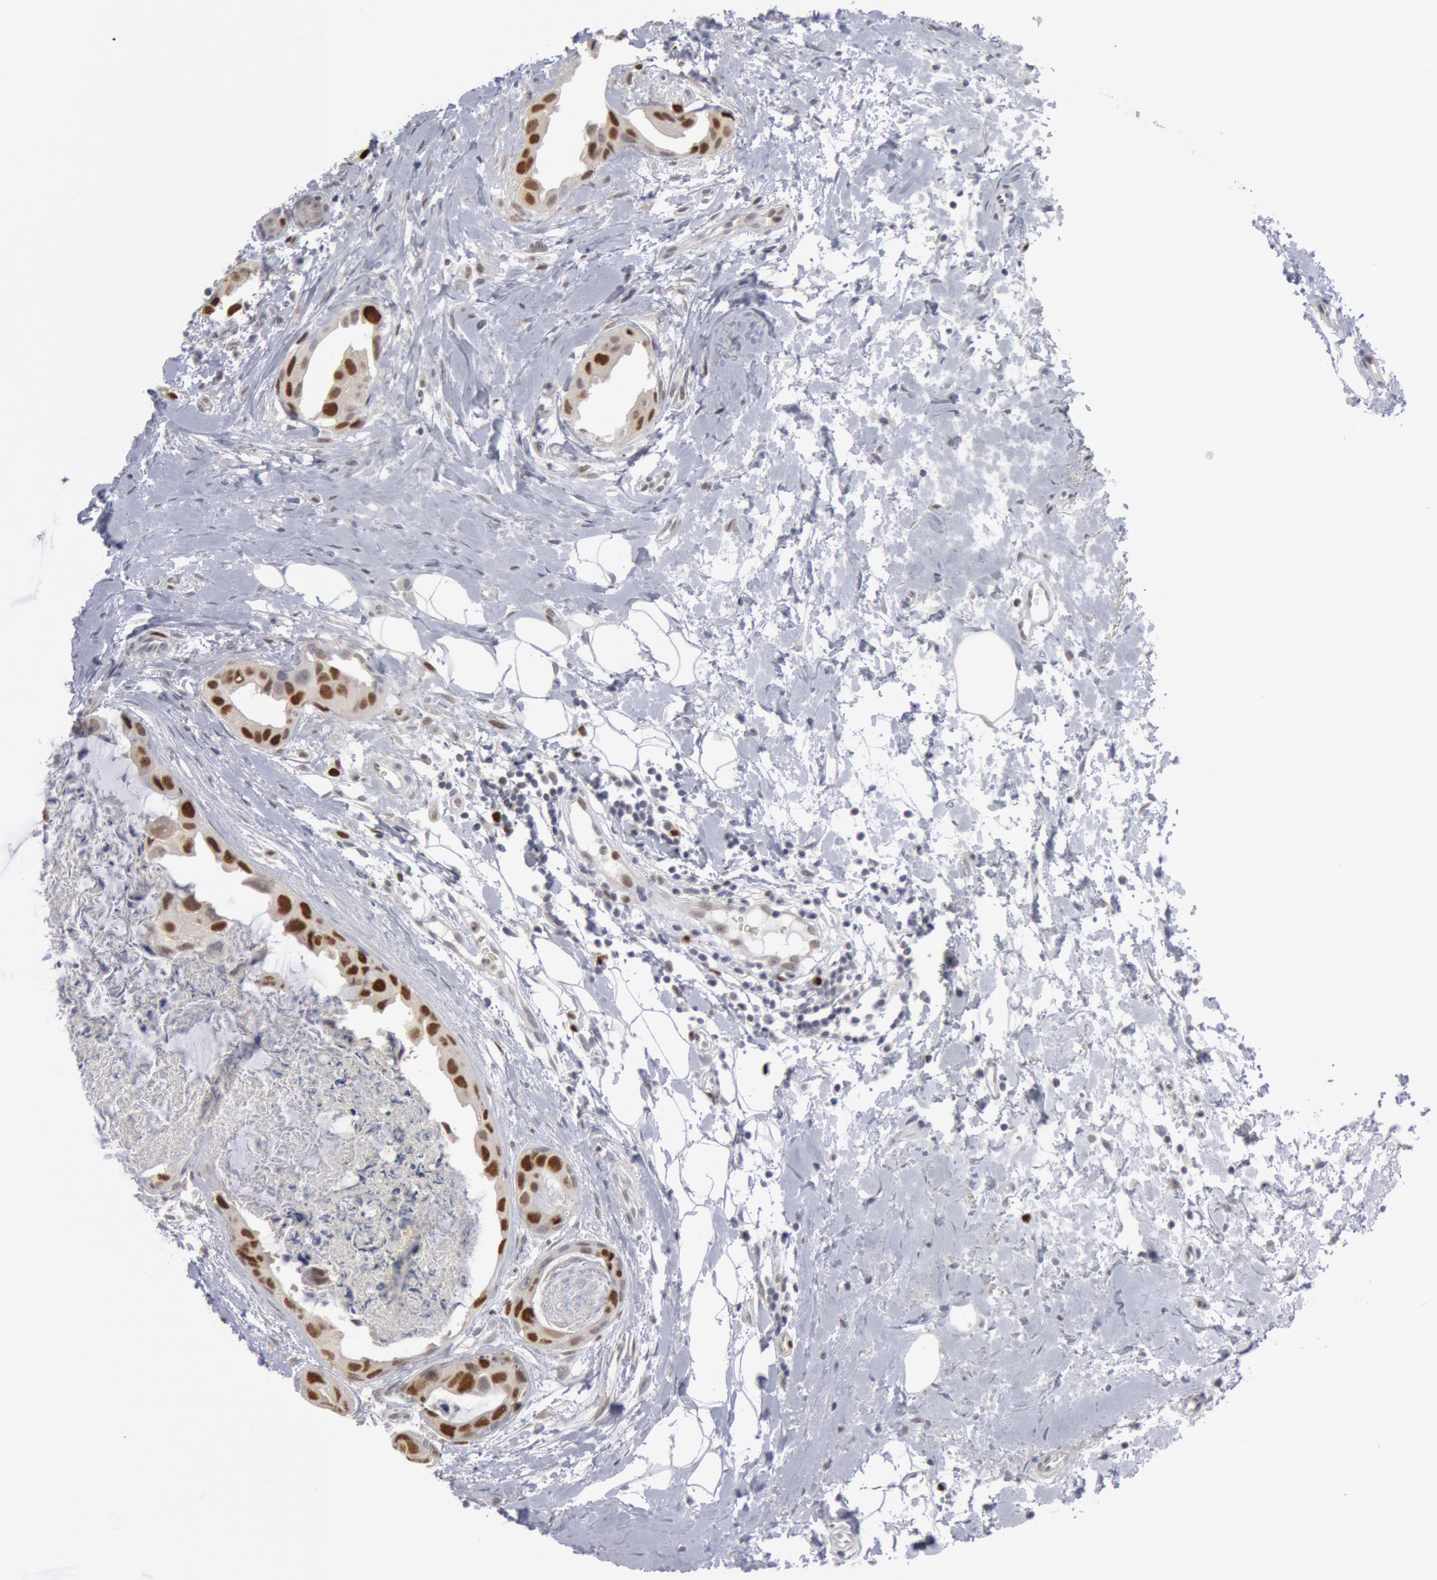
{"staining": {"intensity": "moderate", "quantity": ">75%", "location": "nuclear"}, "tissue": "breast cancer", "cell_type": "Tumor cells", "image_type": "cancer", "snomed": [{"axis": "morphology", "description": "Duct carcinoma"}, {"axis": "topography", "description": "Breast"}], "caption": "Tumor cells demonstrate medium levels of moderate nuclear expression in about >75% of cells in breast infiltrating ductal carcinoma.", "gene": "WDHD1", "patient": {"sex": "female", "age": 40}}